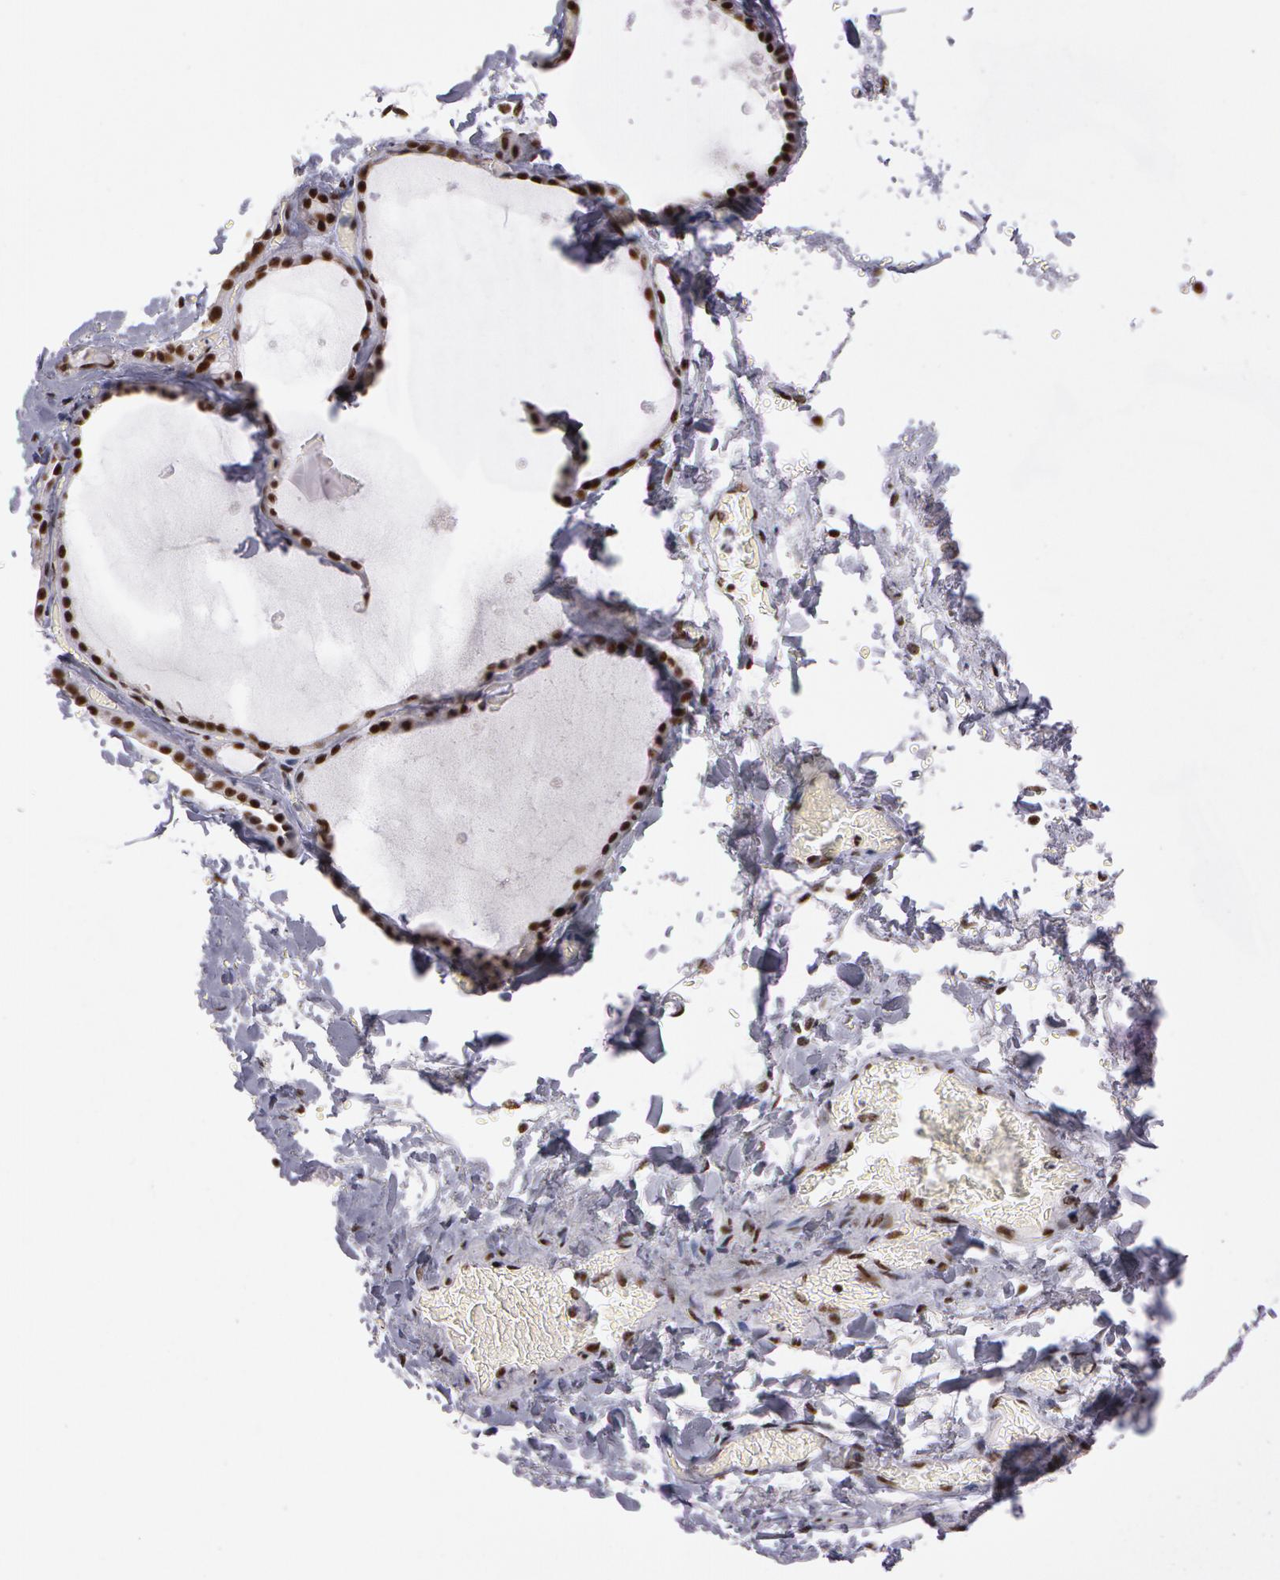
{"staining": {"intensity": "strong", "quantity": ">75%", "location": "nuclear"}, "tissue": "thyroid gland", "cell_type": "Glandular cells", "image_type": "normal", "snomed": [{"axis": "morphology", "description": "Normal tissue, NOS"}, {"axis": "topography", "description": "Thyroid gland"}], "caption": "IHC staining of benign thyroid gland, which displays high levels of strong nuclear staining in about >75% of glandular cells indicating strong nuclear protein expression. The staining was performed using DAB (3,3'-diaminobenzidine) (brown) for protein detection and nuclei were counterstained in hematoxylin (blue).", "gene": "PNN", "patient": {"sex": "male", "age": 76}}